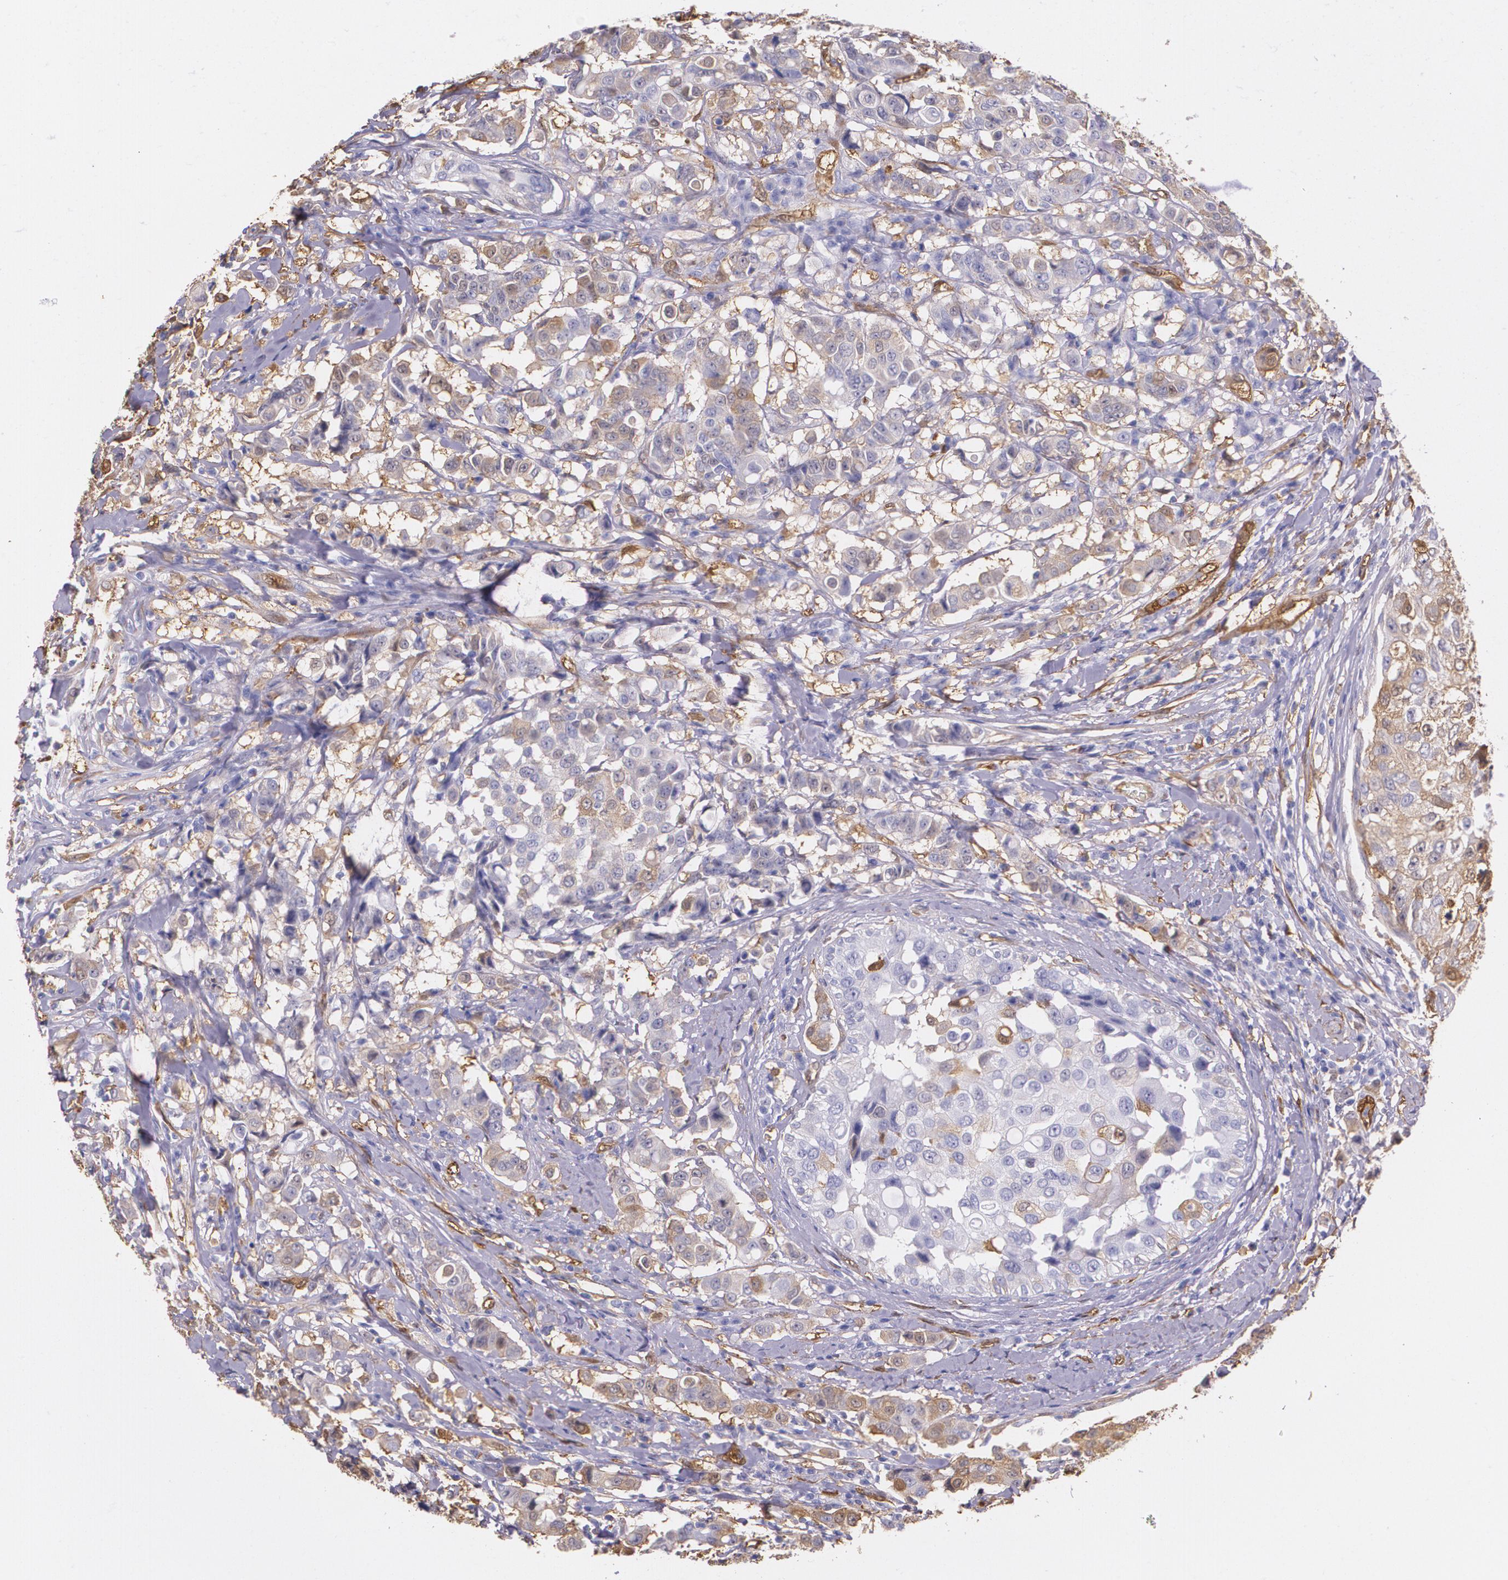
{"staining": {"intensity": "weak", "quantity": "<25%", "location": "cytoplasmic/membranous"}, "tissue": "breast cancer", "cell_type": "Tumor cells", "image_type": "cancer", "snomed": [{"axis": "morphology", "description": "Duct carcinoma"}, {"axis": "topography", "description": "Breast"}], "caption": "Immunohistochemical staining of human breast cancer shows no significant positivity in tumor cells. (IHC, brightfield microscopy, high magnification).", "gene": "MMP2", "patient": {"sex": "female", "age": 27}}